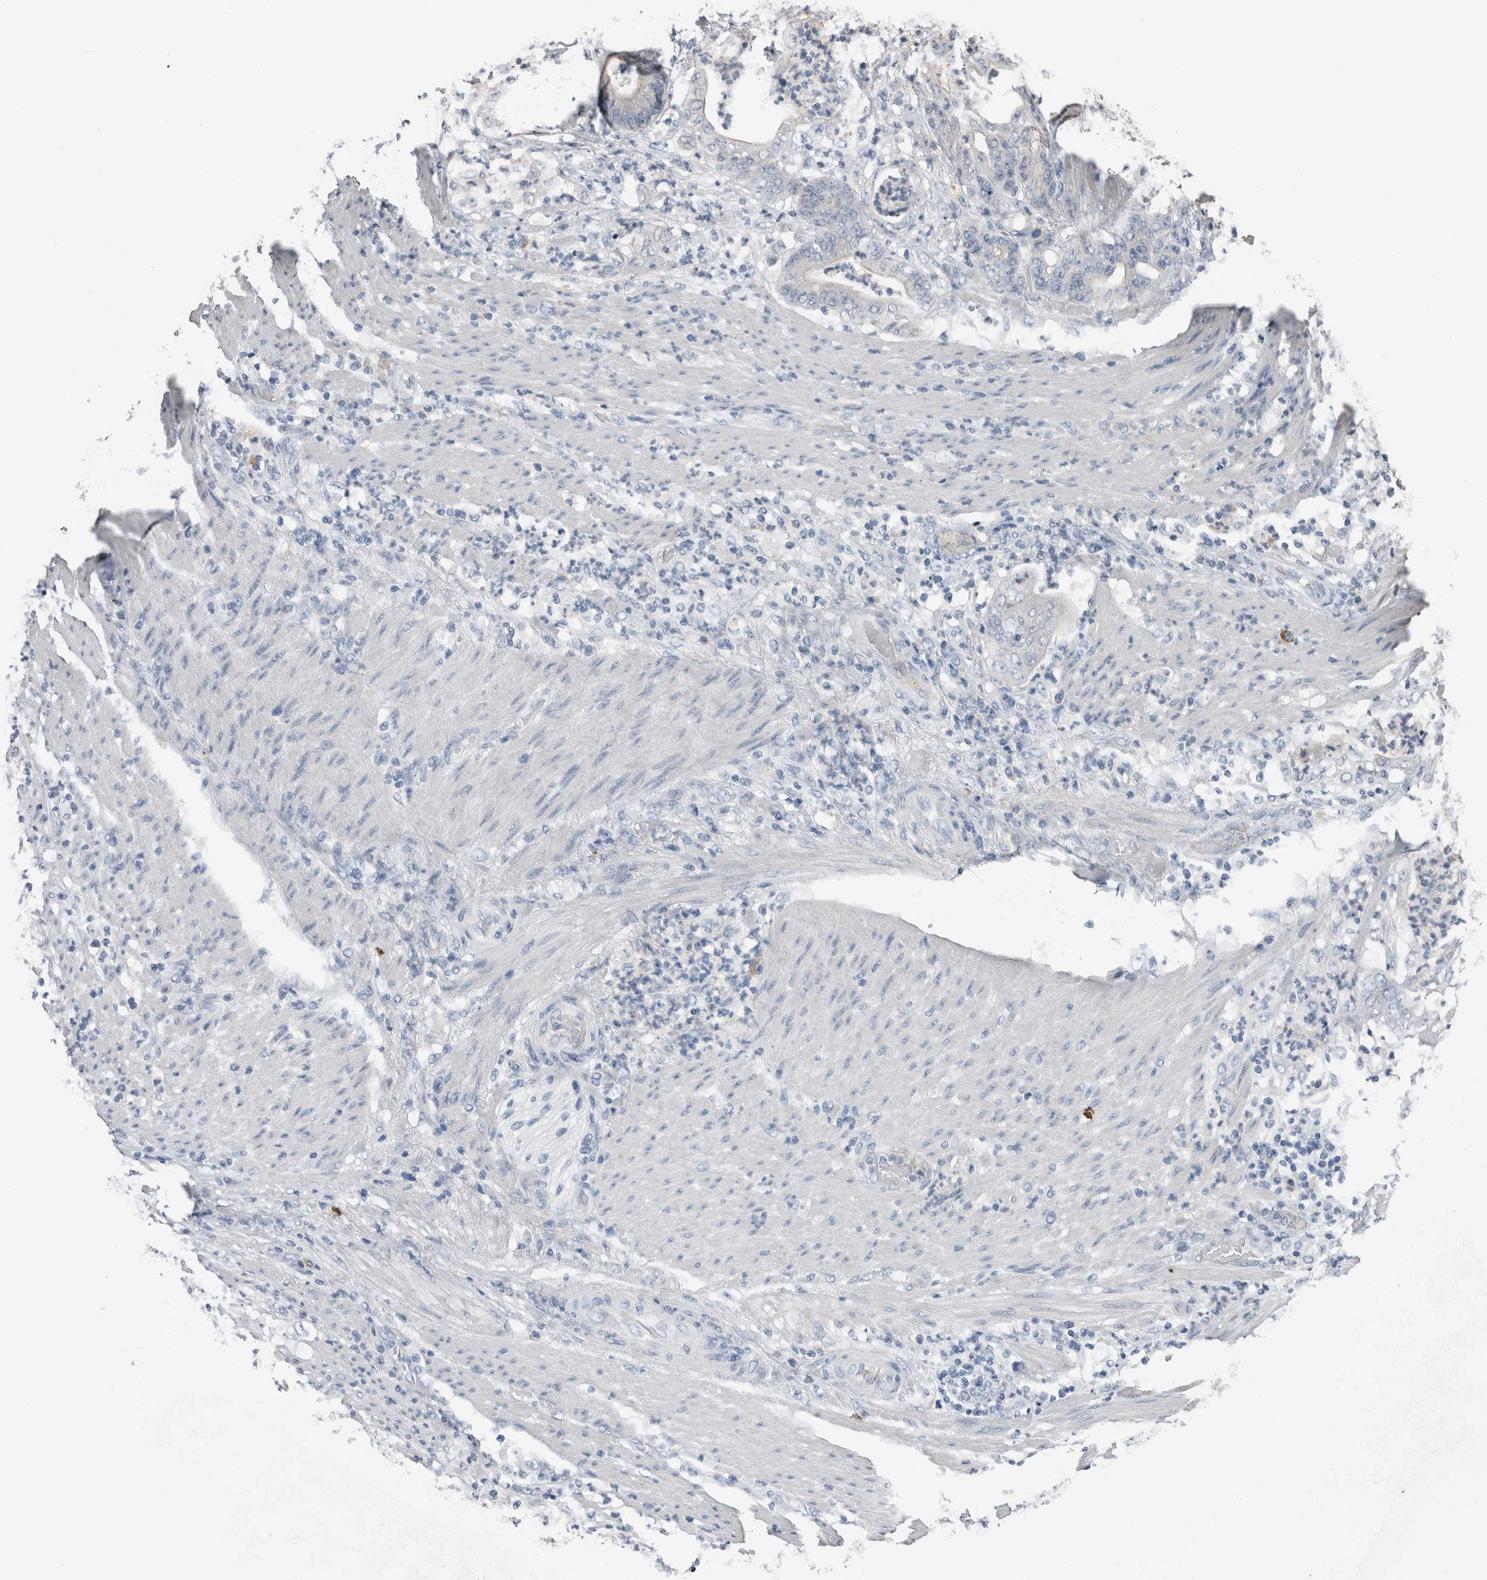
{"staining": {"intensity": "negative", "quantity": "none", "location": "none"}, "tissue": "stomach cancer", "cell_type": "Tumor cells", "image_type": "cancer", "snomed": [{"axis": "morphology", "description": "Adenocarcinoma, NOS"}, {"axis": "topography", "description": "Stomach"}], "caption": "A photomicrograph of stomach adenocarcinoma stained for a protein reveals no brown staining in tumor cells. The staining was performed using DAB (3,3'-diaminobenzidine) to visualize the protein expression in brown, while the nuclei were stained in blue with hematoxylin (Magnification: 20x).", "gene": "CRNN", "patient": {"sex": "female", "age": 73}}